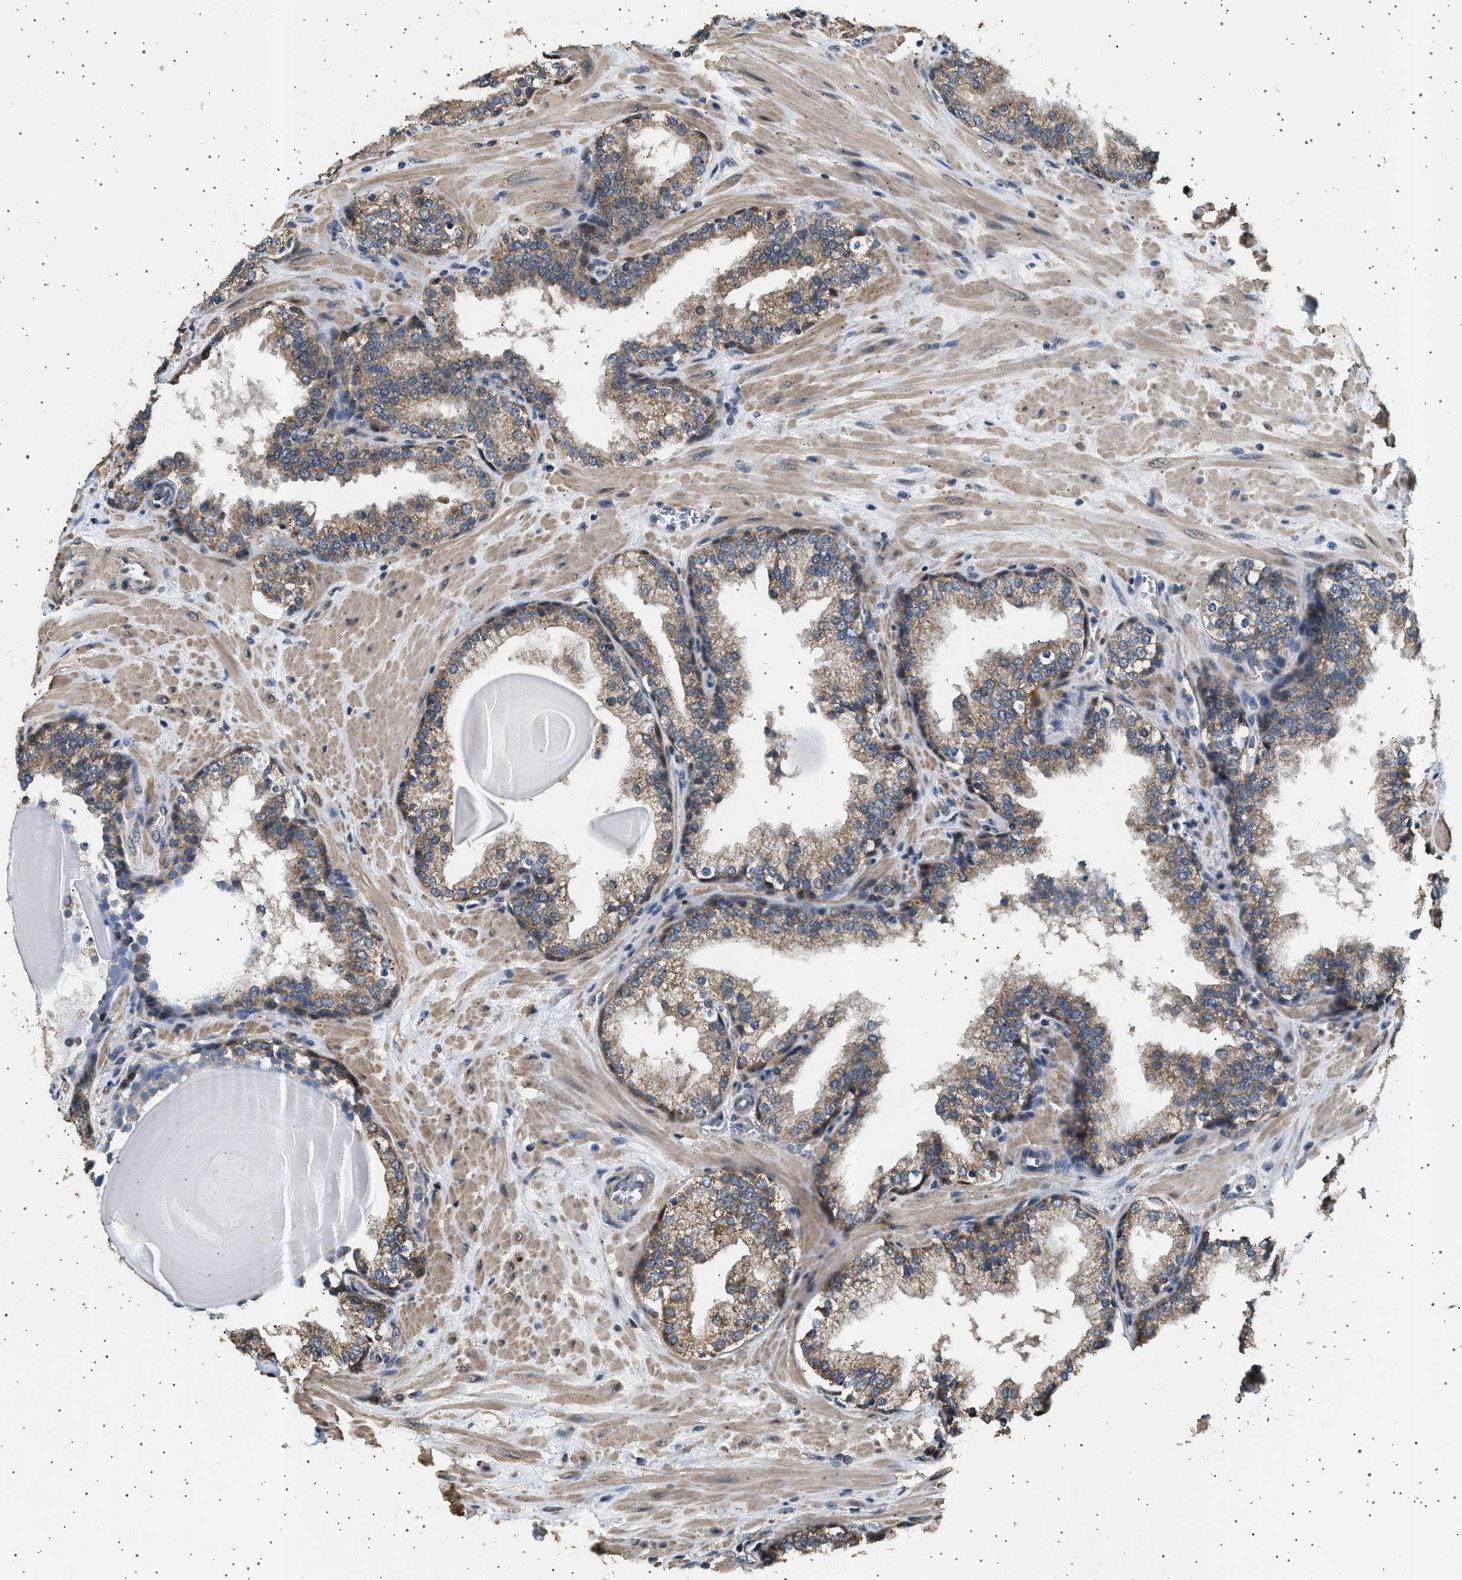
{"staining": {"intensity": "moderate", "quantity": ">75%", "location": "cytoplasmic/membranous"}, "tissue": "prostate", "cell_type": "Glandular cells", "image_type": "normal", "snomed": [{"axis": "morphology", "description": "Normal tissue, NOS"}, {"axis": "topography", "description": "Prostate"}], "caption": "This photomicrograph displays IHC staining of benign human prostate, with medium moderate cytoplasmic/membranous positivity in approximately >75% of glandular cells.", "gene": "KCNA4", "patient": {"sex": "male", "age": 51}}